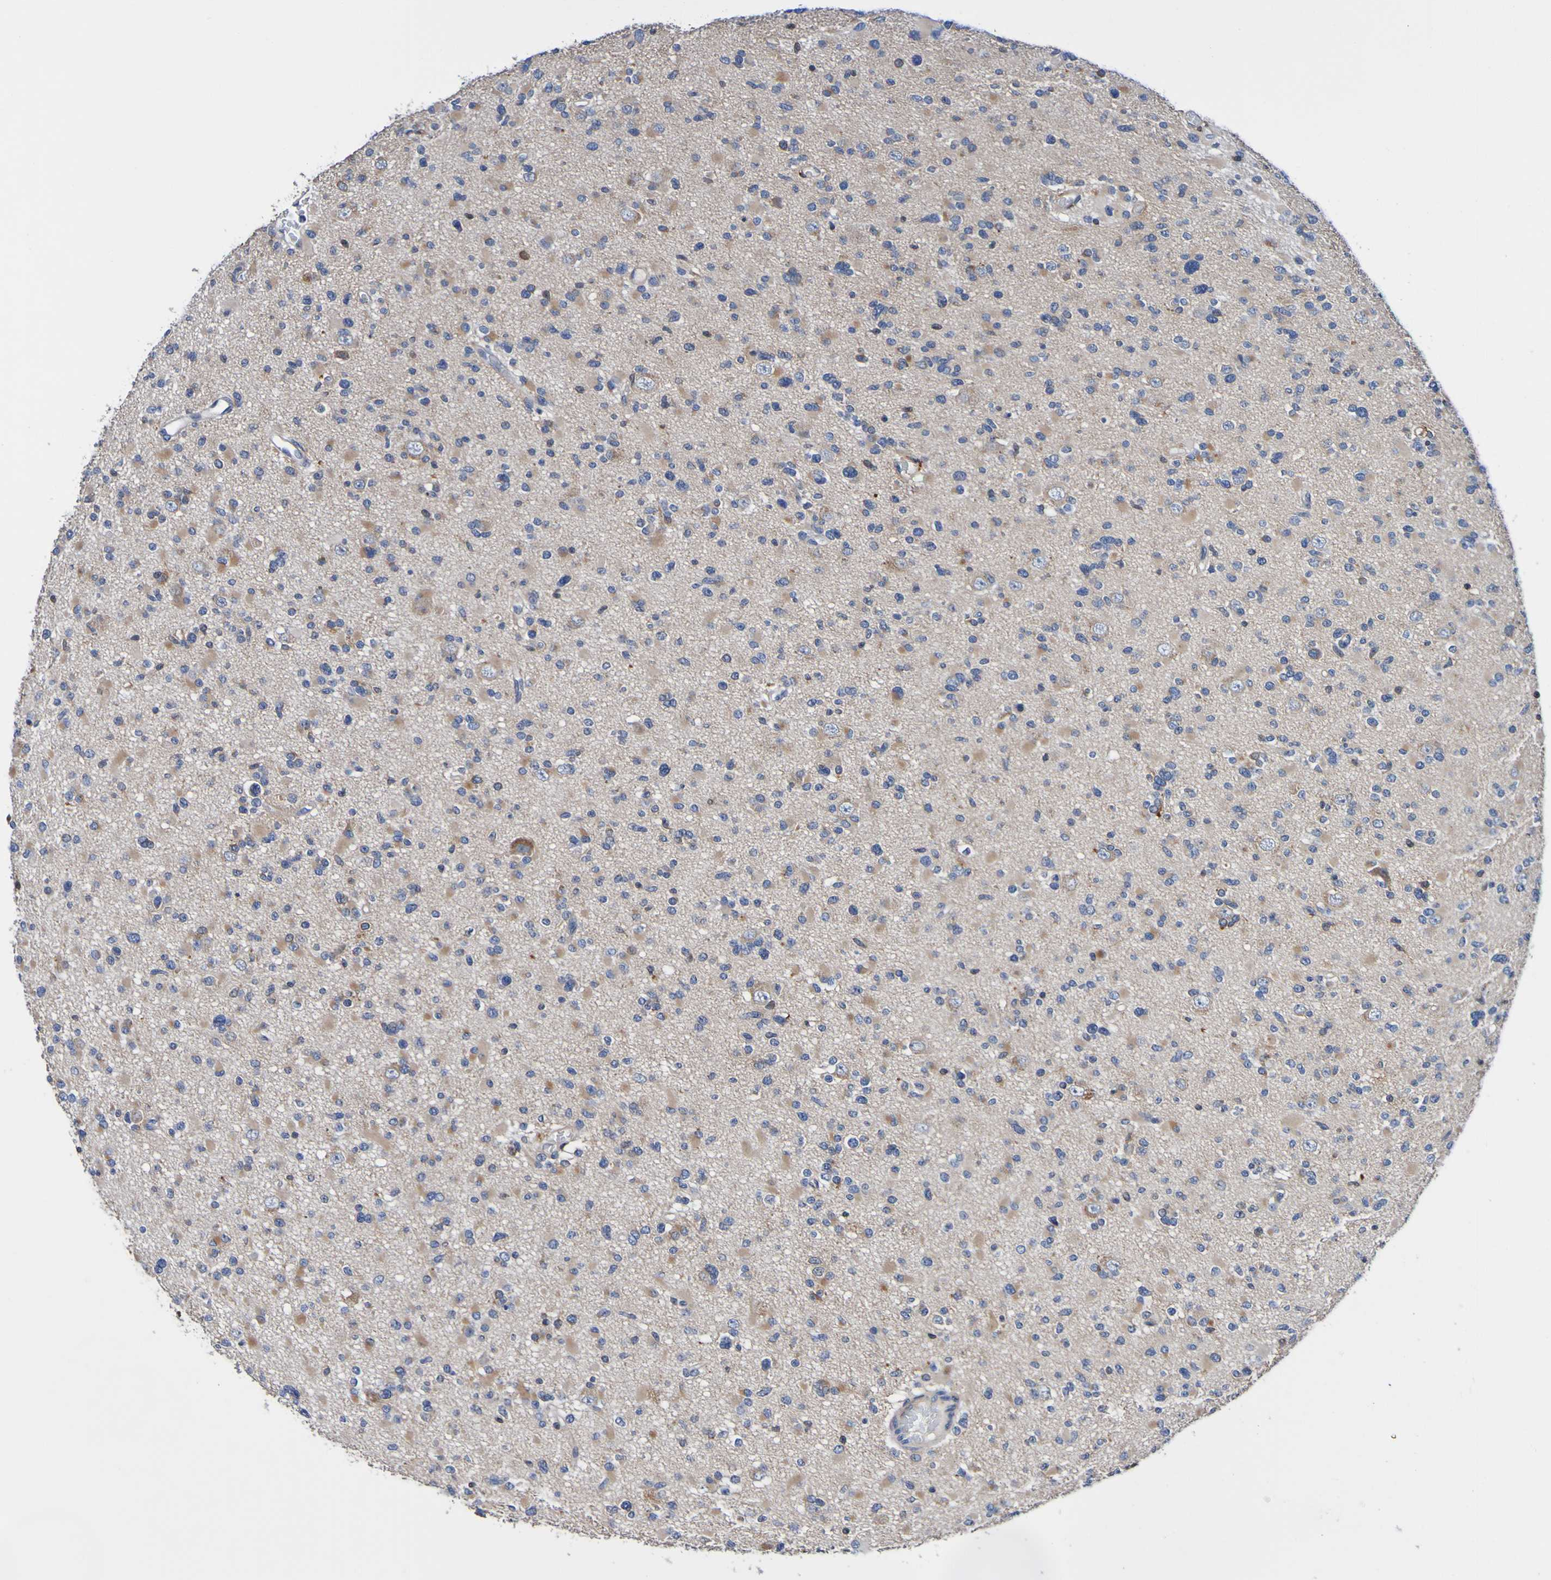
{"staining": {"intensity": "moderate", "quantity": "<25%", "location": "cytoplasmic/membranous"}, "tissue": "glioma", "cell_type": "Tumor cells", "image_type": "cancer", "snomed": [{"axis": "morphology", "description": "Glioma, malignant, Low grade"}, {"axis": "topography", "description": "Brain"}], "caption": "A brown stain labels moderate cytoplasmic/membranous expression of a protein in human malignant low-grade glioma tumor cells.", "gene": "METAP2", "patient": {"sex": "female", "age": 22}}